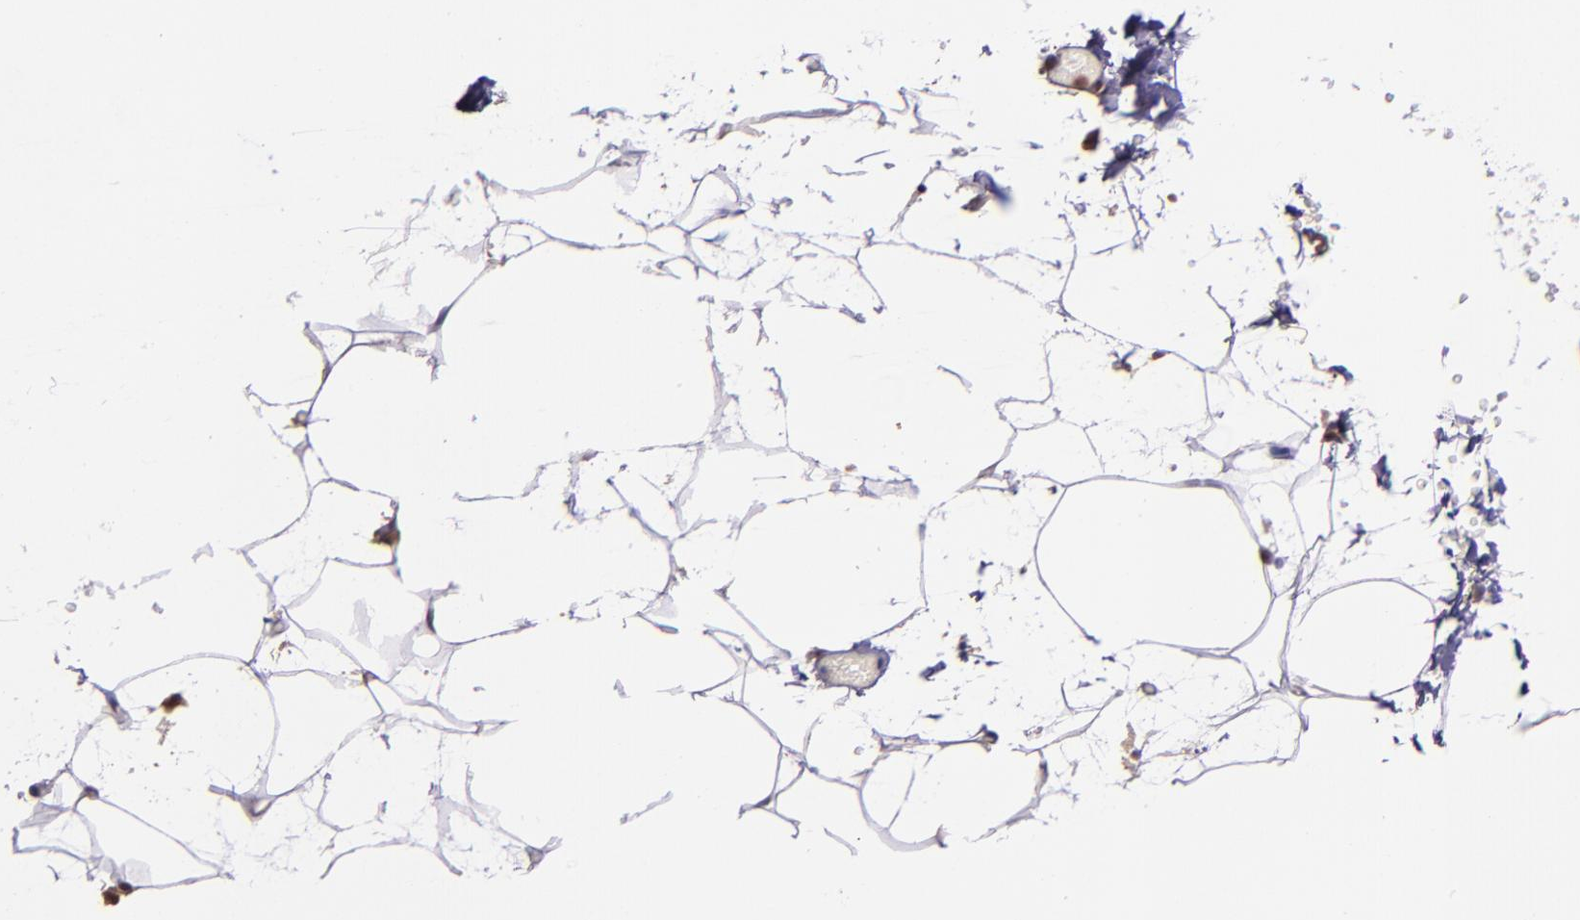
{"staining": {"intensity": "negative", "quantity": "none", "location": "none"}, "tissue": "adipose tissue", "cell_type": "Adipocytes", "image_type": "normal", "snomed": [{"axis": "morphology", "description": "Normal tissue, NOS"}, {"axis": "topography", "description": "Soft tissue"}], "caption": "IHC histopathology image of benign human adipose tissue stained for a protein (brown), which reveals no staining in adipocytes. (DAB immunohistochemistry (IHC) with hematoxylin counter stain).", "gene": "STAT6", "patient": {"sex": "male", "age": 72}}